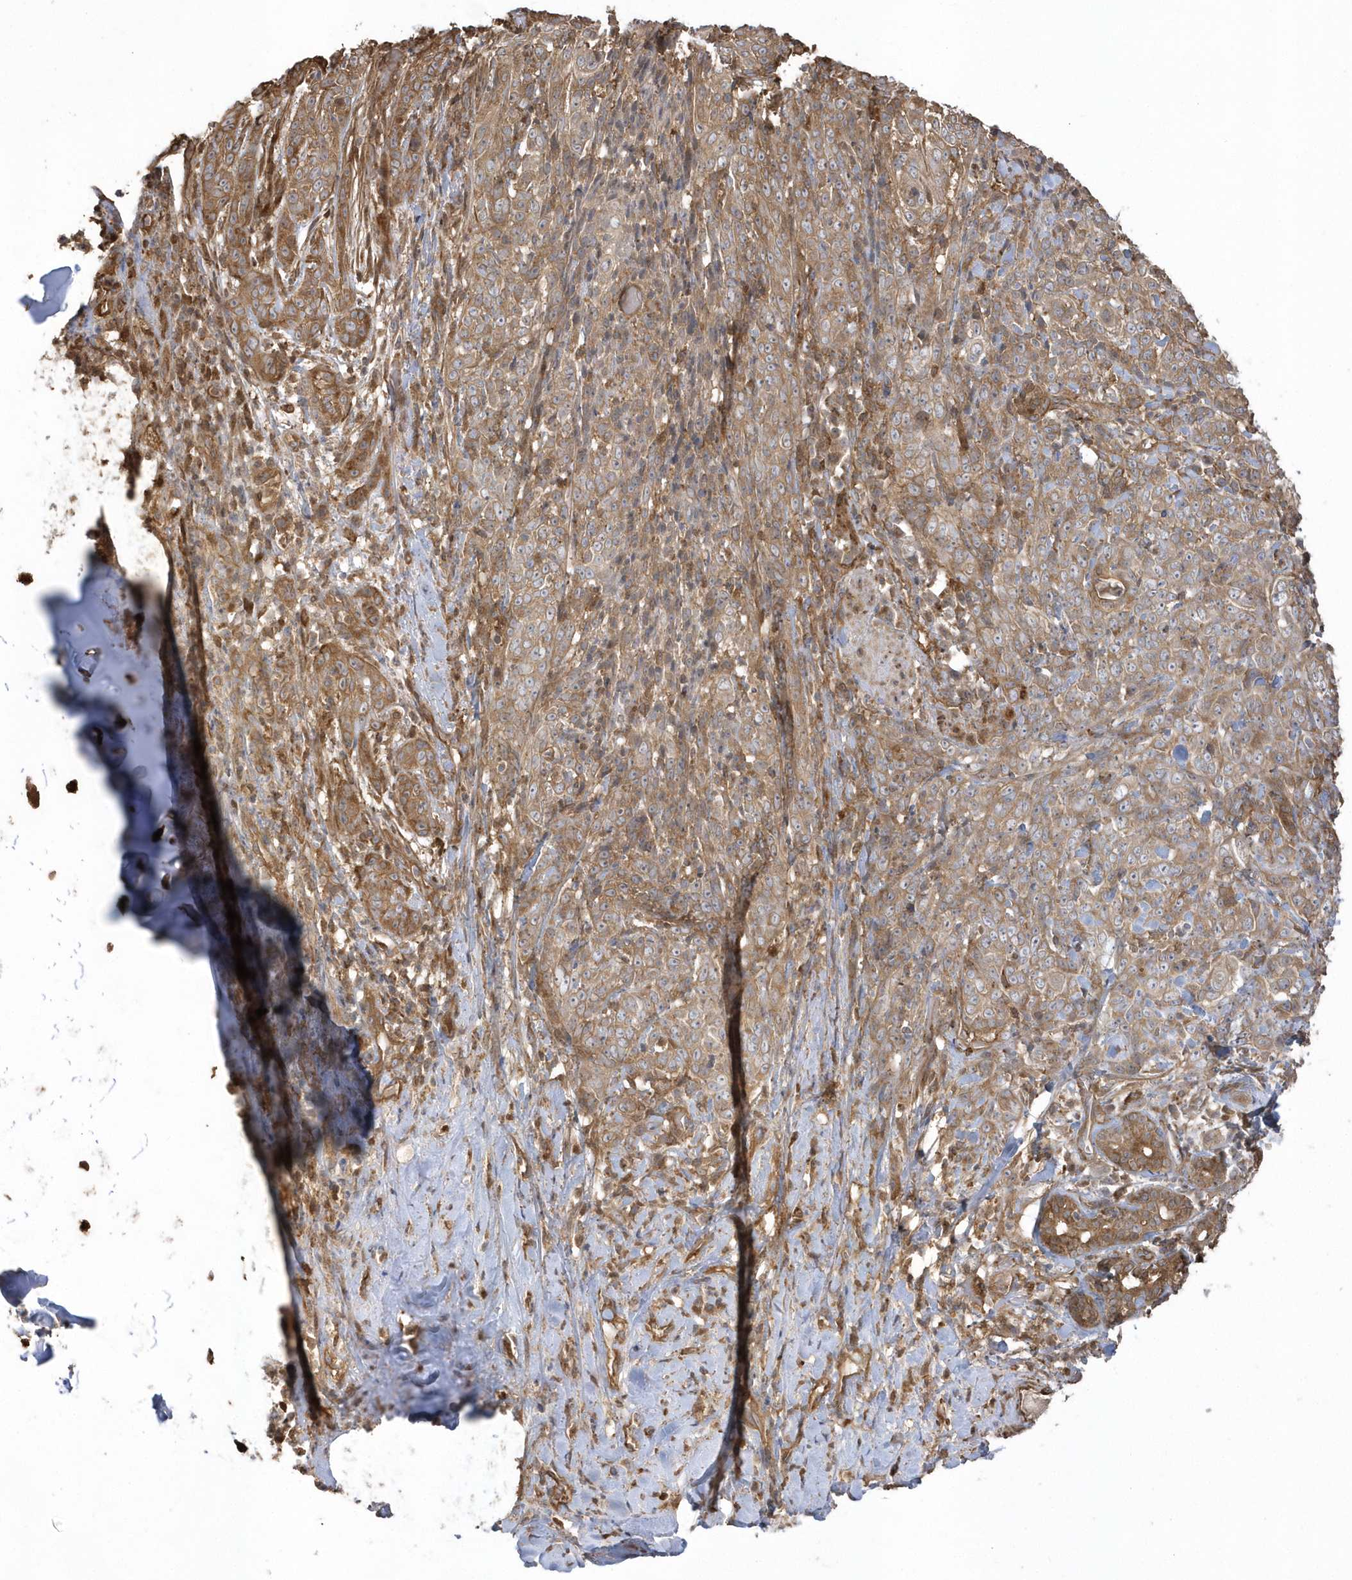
{"staining": {"intensity": "strong", "quantity": ">75%", "location": "cytoplasmic/membranous"}, "tissue": "adipose tissue", "cell_type": "Adipocytes", "image_type": "normal", "snomed": [{"axis": "morphology", "description": "Normal tissue, NOS"}, {"axis": "morphology", "description": "Basal cell carcinoma"}, {"axis": "topography", "description": "Cartilage tissue"}, {"axis": "topography", "description": "Nasopharynx"}, {"axis": "topography", "description": "Oral tissue"}], "caption": "Immunohistochemistry (IHC) of normal human adipose tissue demonstrates high levels of strong cytoplasmic/membranous positivity in approximately >75% of adipocytes.", "gene": "HNMT", "patient": {"sex": "female", "age": 77}}